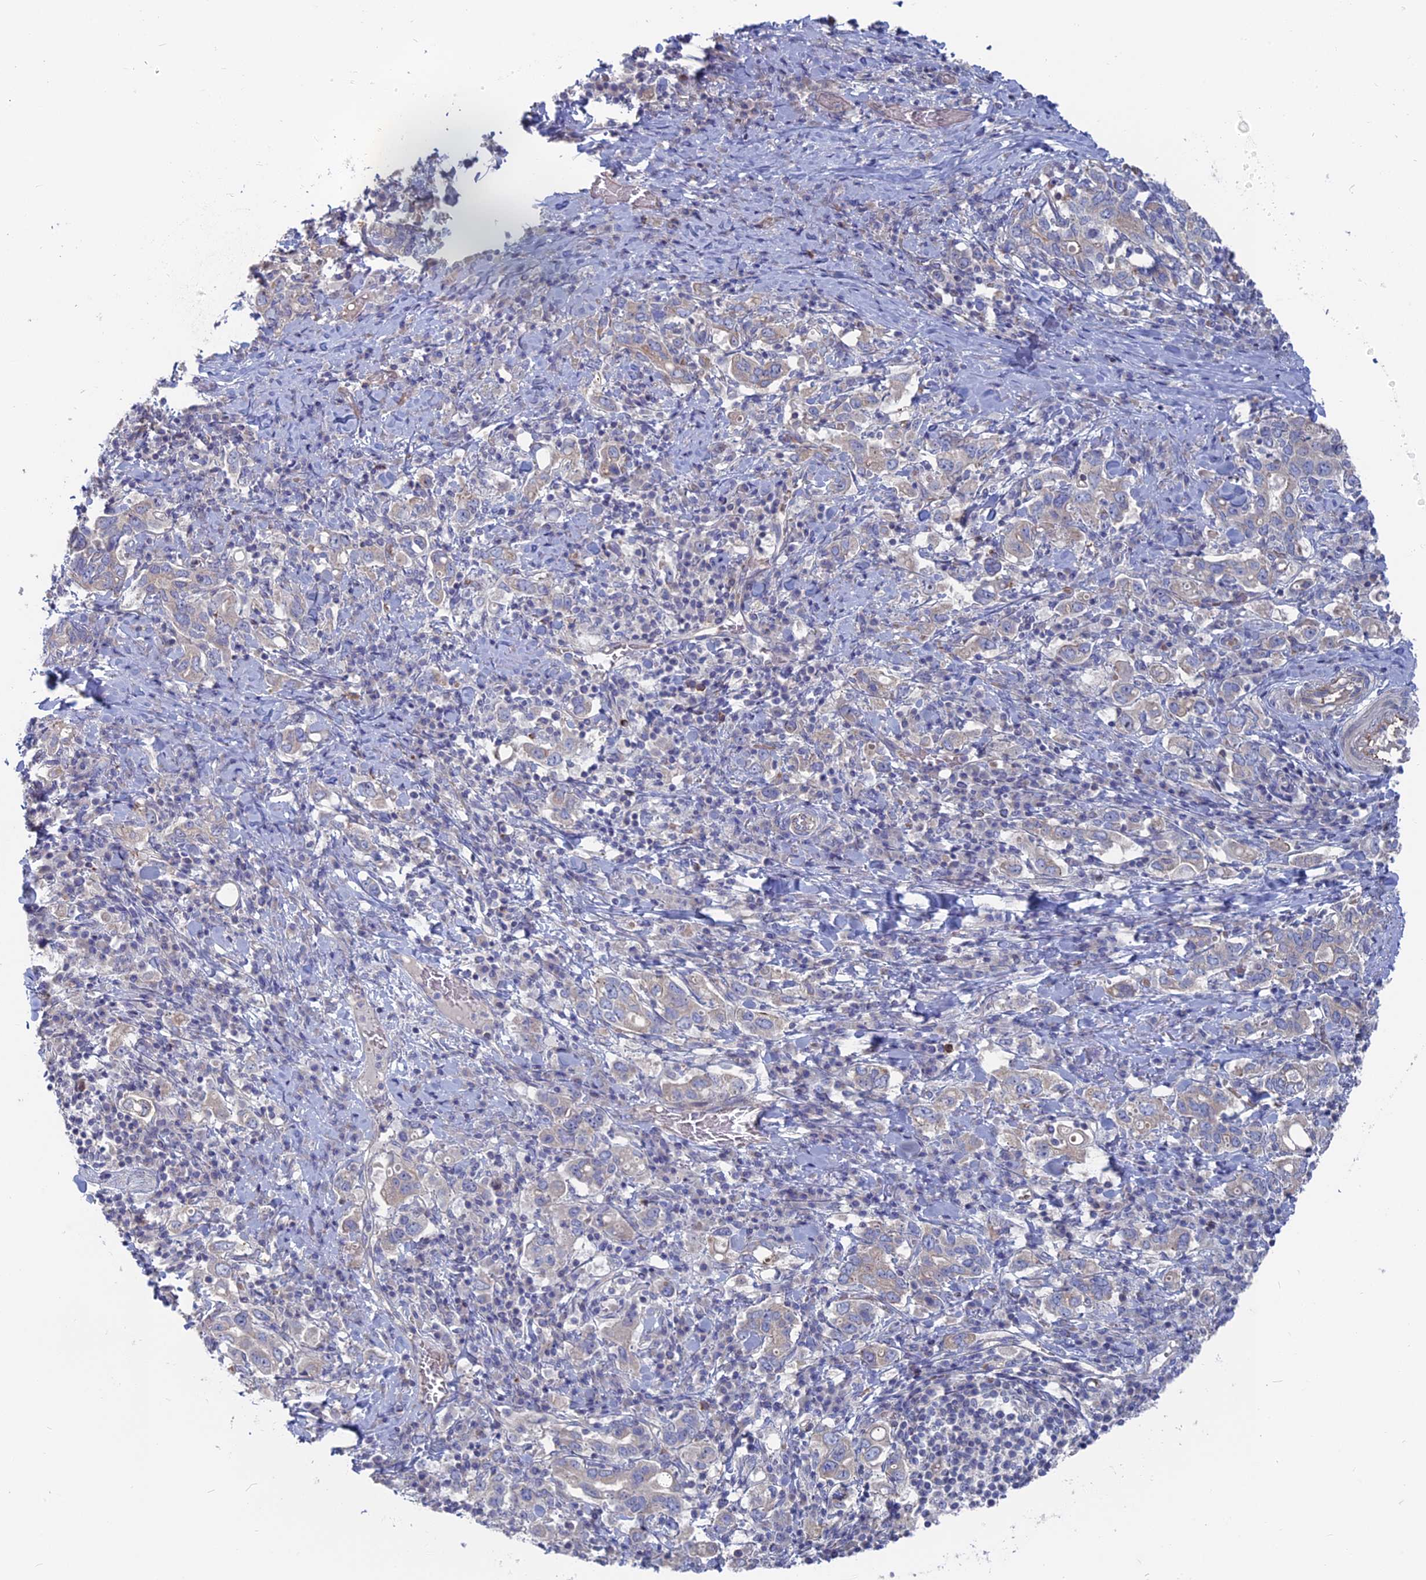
{"staining": {"intensity": "weak", "quantity": "<25%", "location": "cytoplasmic/membranous"}, "tissue": "stomach cancer", "cell_type": "Tumor cells", "image_type": "cancer", "snomed": [{"axis": "morphology", "description": "Adenocarcinoma, NOS"}, {"axis": "topography", "description": "Stomach, upper"}, {"axis": "topography", "description": "Stomach"}], "caption": "Stomach adenocarcinoma was stained to show a protein in brown. There is no significant staining in tumor cells.", "gene": "TBC1D30", "patient": {"sex": "male", "age": 62}}